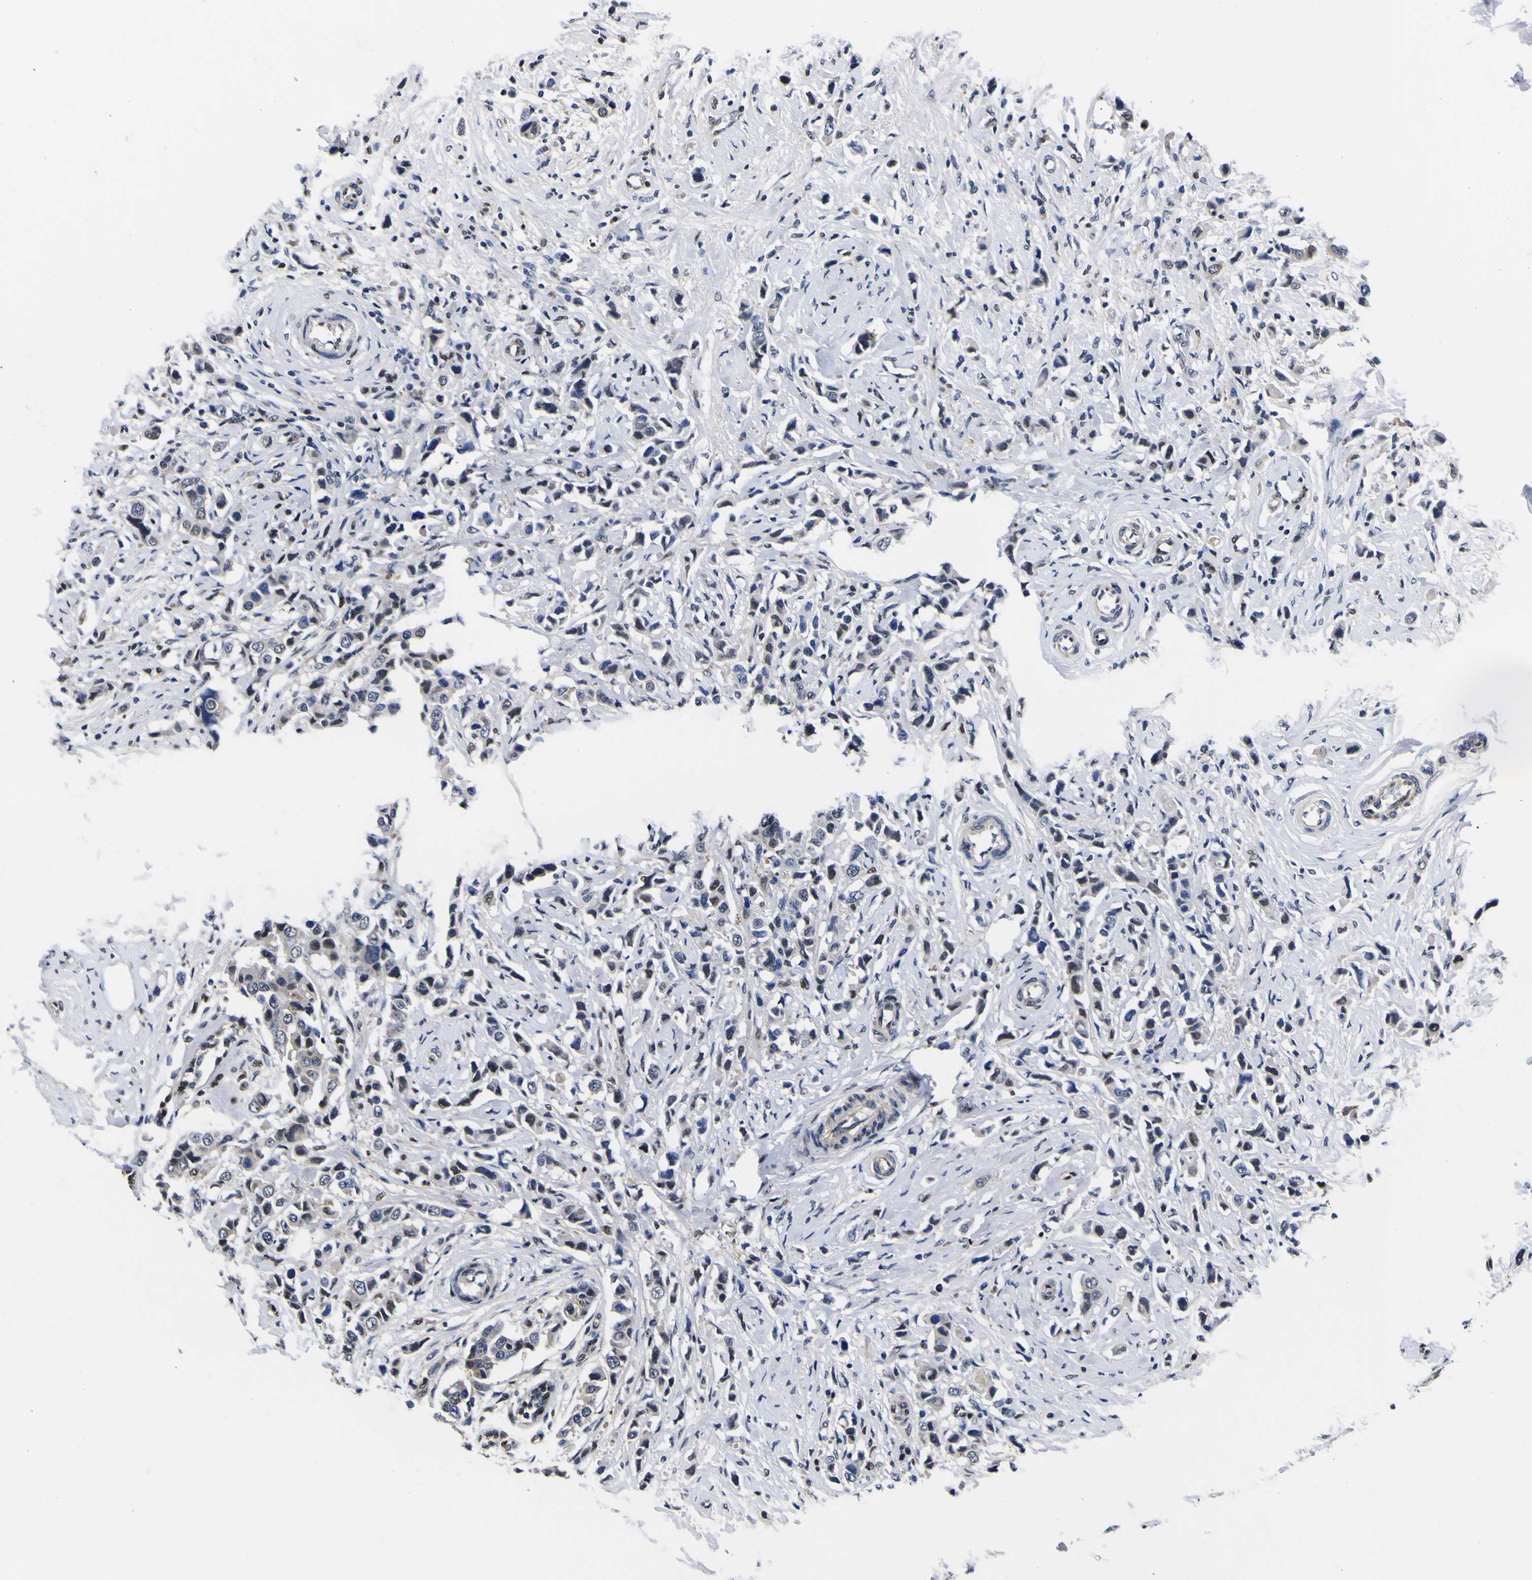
{"staining": {"intensity": "weak", "quantity": "<25%", "location": "cytoplasmic/membranous"}, "tissue": "breast cancer", "cell_type": "Tumor cells", "image_type": "cancer", "snomed": [{"axis": "morphology", "description": "Normal tissue, NOS"}, {"axis": "morphology", "description": "Duct carcinoma"}, {"axis": "topography", "description": "Breast"}], "caption": "High power microscopy image of an immunohistochemistry (IHC) photomicrograph of breast cancer (infiltrating ductal carcinoma), revealing no significant expression in tumor cells.", "gene": "FAM110B", "patient": {"sex": "female", "age": 50}}